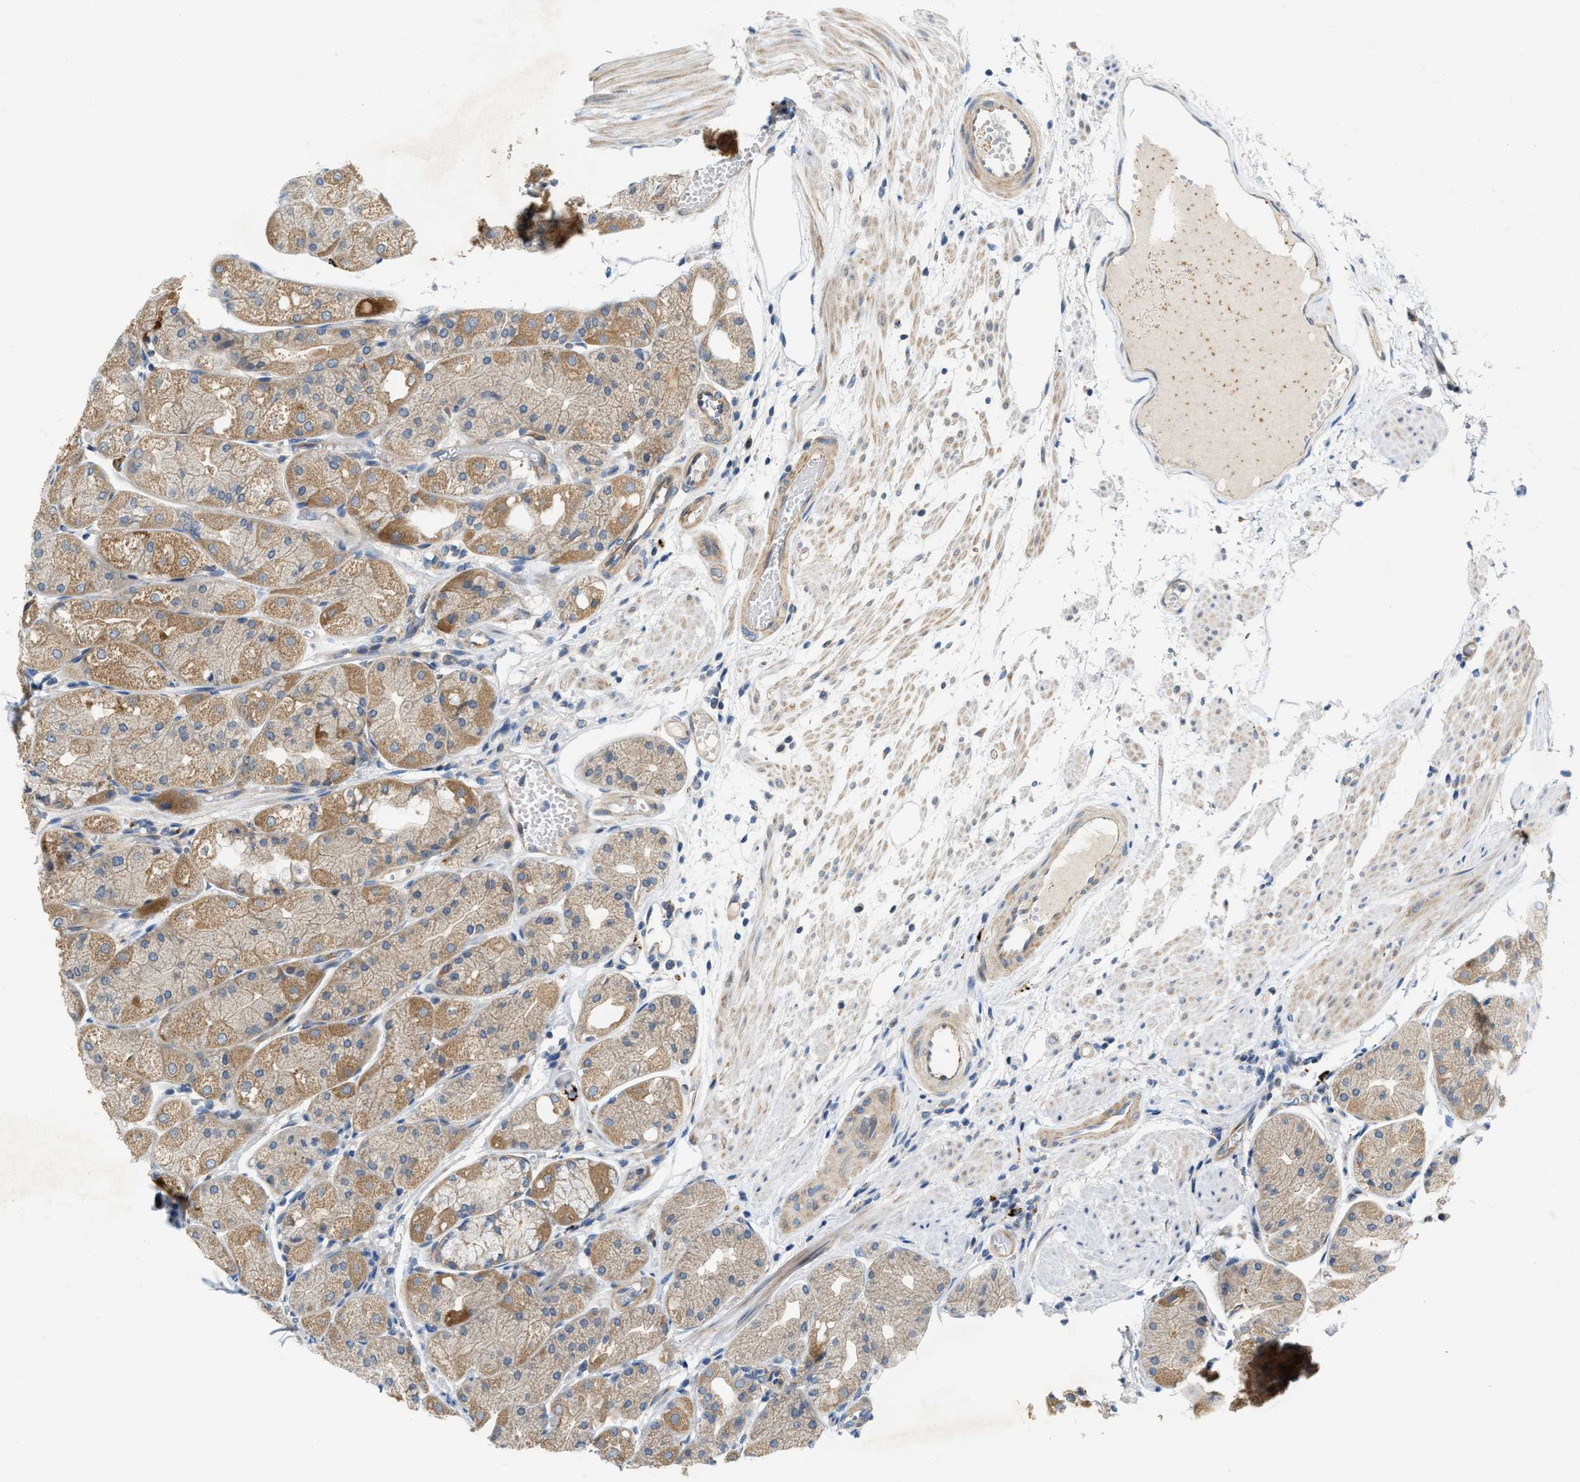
{"staining": {"intensity": "moderate", "quantity": ">75%", "location": "cytoplasmic/membranous"}, "tissue": "stomach", "cell_type": "Glandular cells", "image_type": "normal", "snomed": [{"axis": "morphology", "description": "Normal tissue, NOS"}, {"axis": "topography", "description": "Stomach, upper"}], "caption": "Immunohistochemistry (IHC) image of benign stomach: human stomach stained using immunohistochemistry (IHC) reveals medium levels of moderate protein expression localized specifically in the cytoplasmic/membranous of glandular cells, appearing as a cytoplasmic/membranous brown color.", "gene": "KLHDC10", "patient": {"sex": "male", "age": 72}}